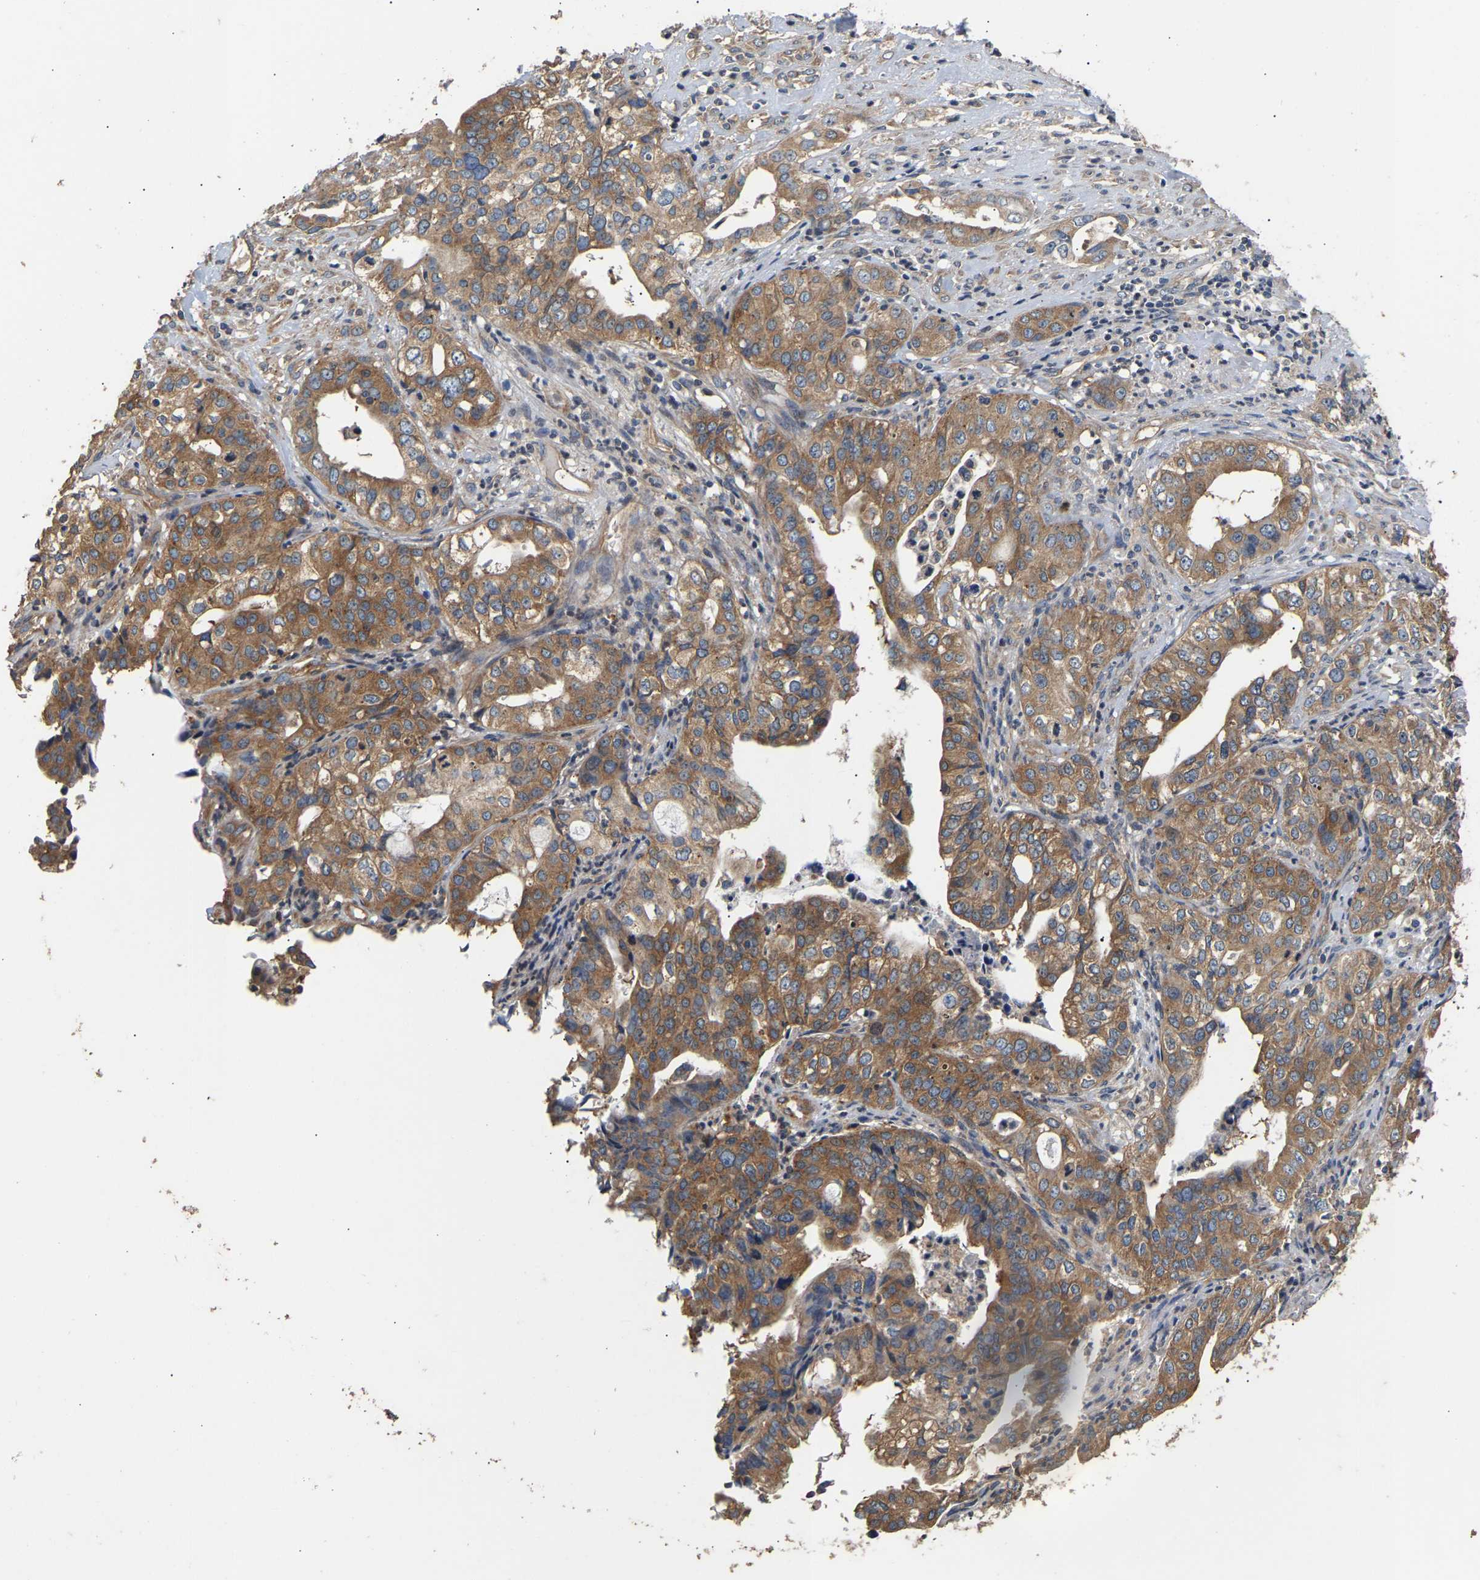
{"staining": {"intensity": "moderate", "quantity": ">75%", "location": "cytoplasmic/membranous"}, "tissue": "liver cancer", "cell_type": "Tumor cells", "image_type": "cancer", "snomed": [{"axis": "morphology", "description": "Cholangiocarcinoma"}, {"axis": "topography", "description": "Liver"}], "caption": "The photomicrograph shows a brown stain indicating the presence of a protein in the cytoplasmic/membranous of tumor cells in cholangiocarcinoma (liver).", "gene": "AIMP2", "patient": {"sex": "female", "age": 61}}